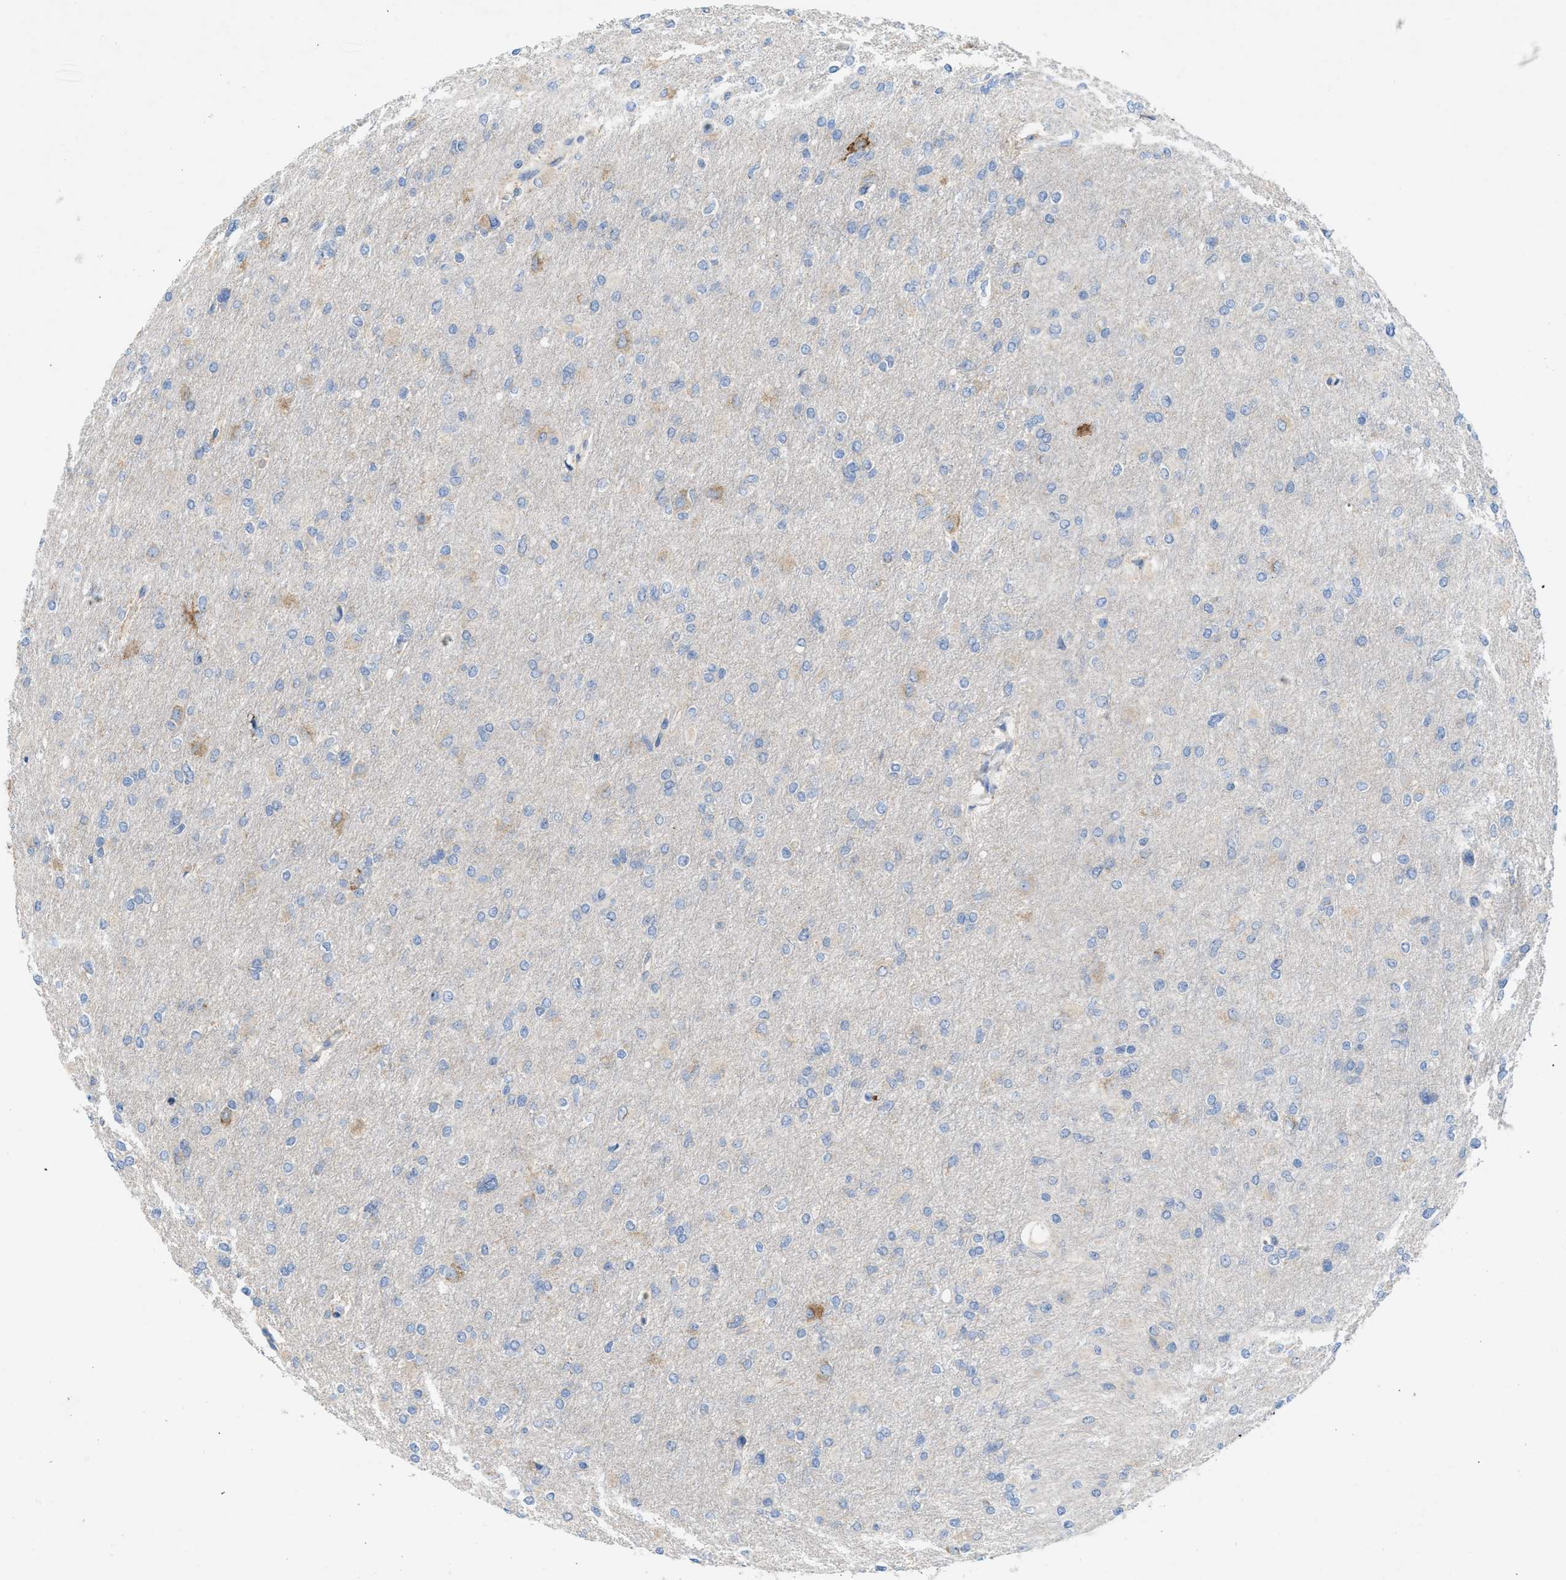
{"staining": {"intensity": "weak", "quantity": "<25%", "location": "cytoplasmic/membranous"}, "tissue": "glioma", "cell_type": "Tumor cells", "image_type": "cancer", "snomed": [{"axis": "morphology", "description": "Glioma, malignant, High grade"}, {"axis": "topography", "description": "Cerebral cortex"}], "caption": "This is an immunohistochemistry (IHC) micrograph of human high-grade glioma (malignant). There is no positivity in tumor cells.", "gene": "DYNC2I1", "patient": {"sex": "female", "age": 36}}